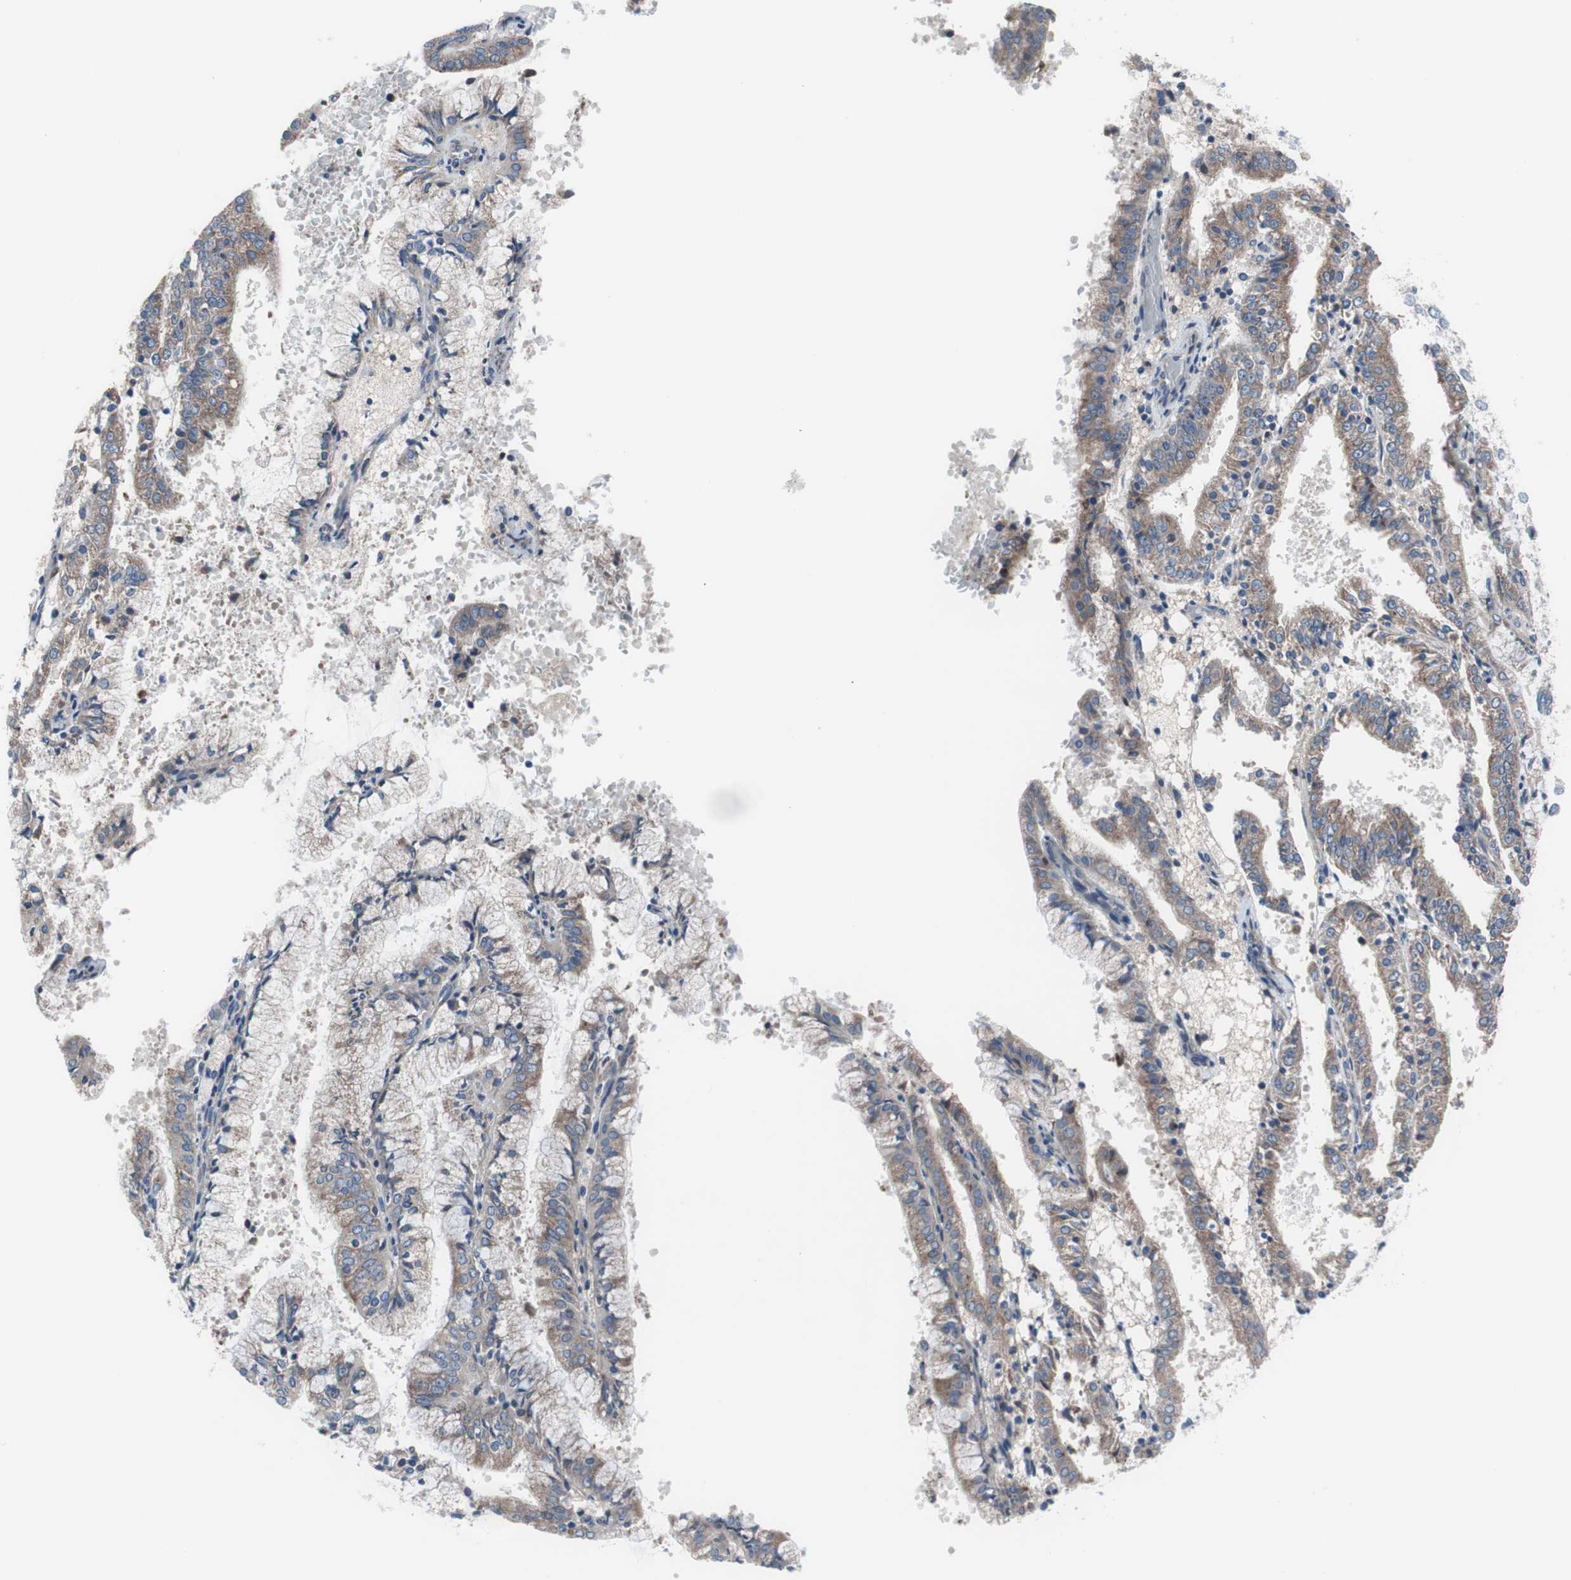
{"staining": {"intensity": "weak", "quantity": ">75%", "location": "cytoplasmic/membranous"}, "tissue": "endometrial cancer", "cell_type": "Tumor cells", "image_type": "cancer", "snomed": [{"axis": "morphology", "description": "Adenocarcinoma, NOS"}, {"axis": "topography", "description": "Endometrium"}], "caption": "A micrograph of endometrial cancer (adenocarcinoma) stained for a protein demonstrates weak cytoplasmic/membranous brown staining in tumor cells.", "gene": "KANSL1", "patient": {"sex": "female", "age": 63}}